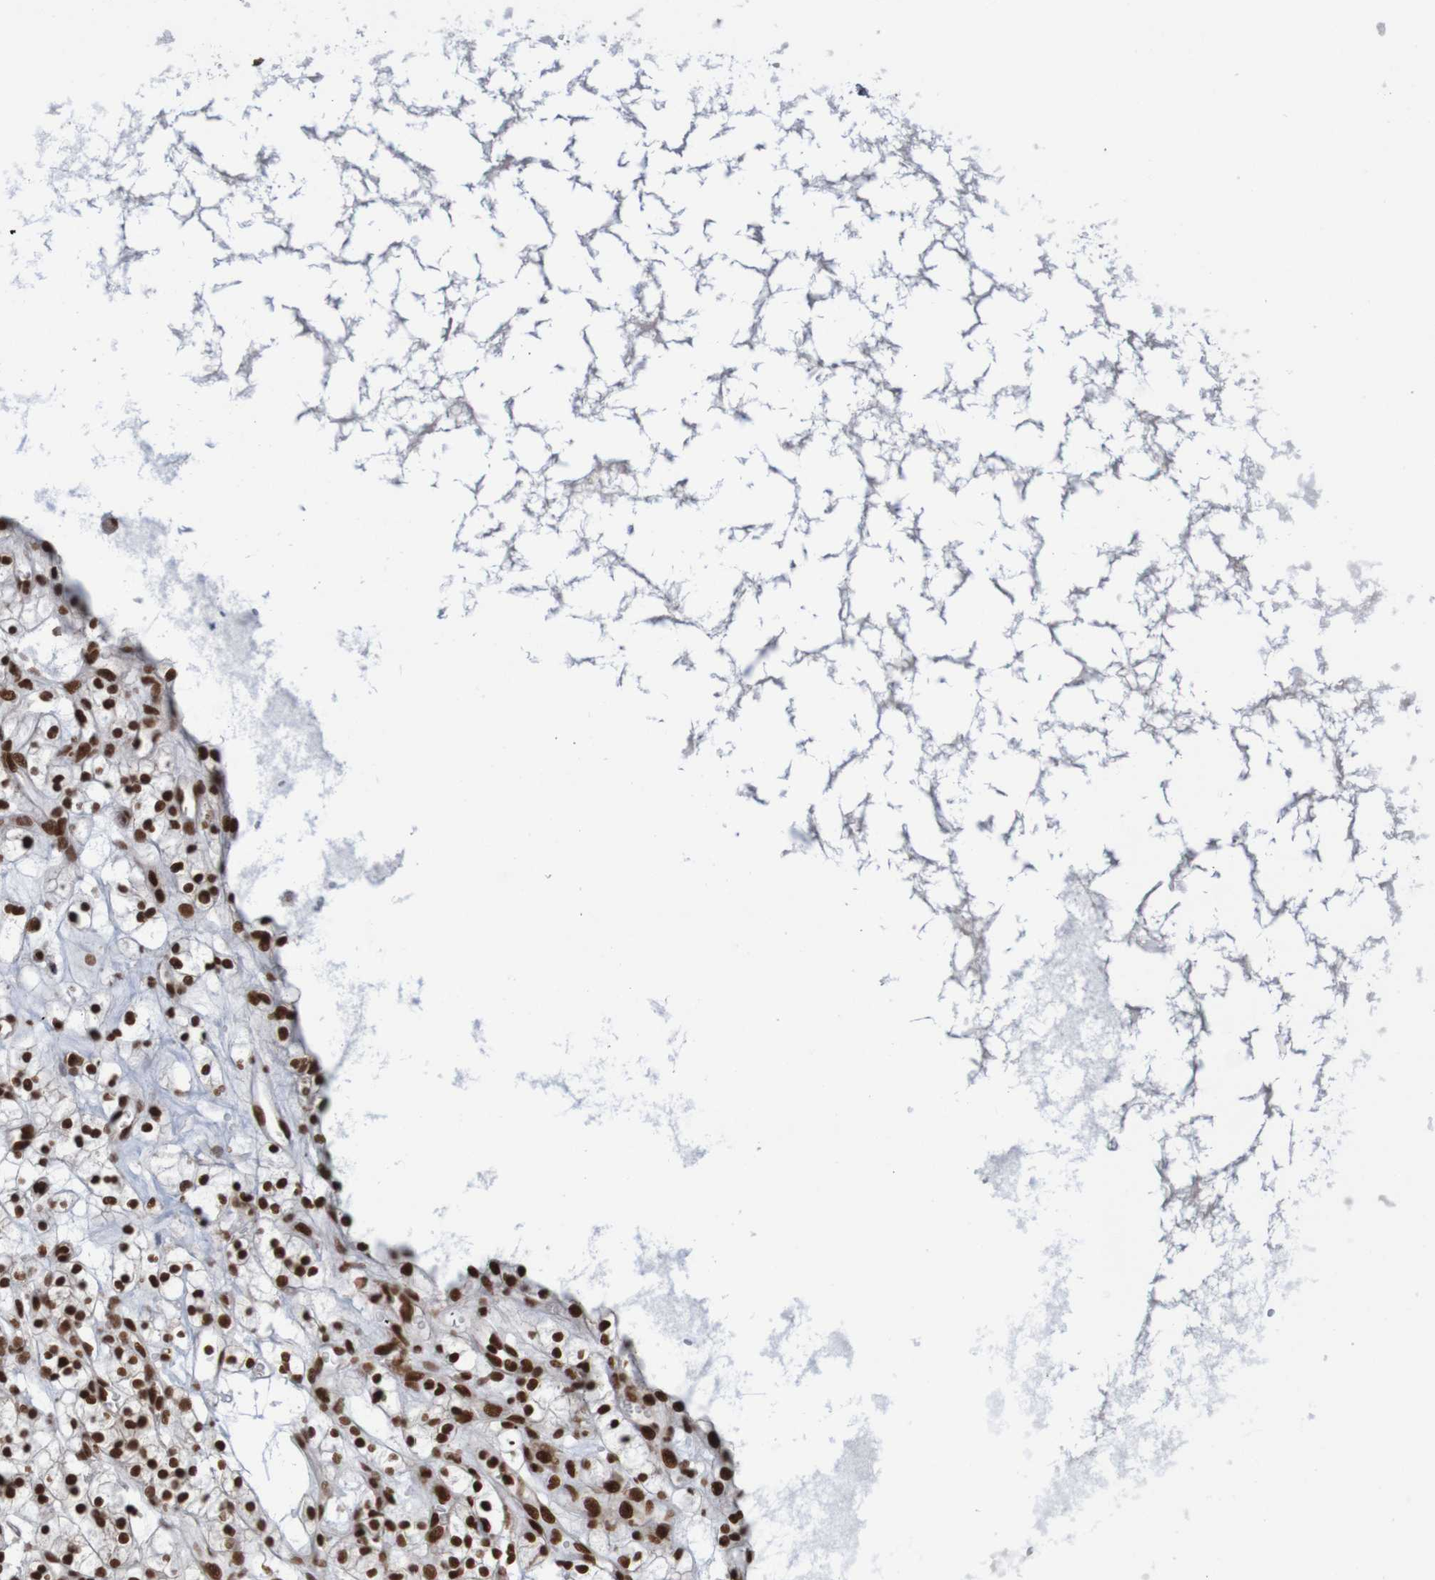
{"staining": {"intensity": "strong", "quantity": ">75%", "location": "nuclear"}, "tissue": "renal cancer", "cell_type": "Tumor cells", "image_type": "cancer", "snomed": [{"axis": "morphology", "description": "Adenocarcinoma, NOS"}, {"axis": "topography", "description": "Kidney"}], "caption": "Human renal cancer stained with a brown dye shows strong nuclear positive staining in approximately >75% of tumor cells.", "gene": "THRAP3", "patient": {"sex": "female", "age": 57}}